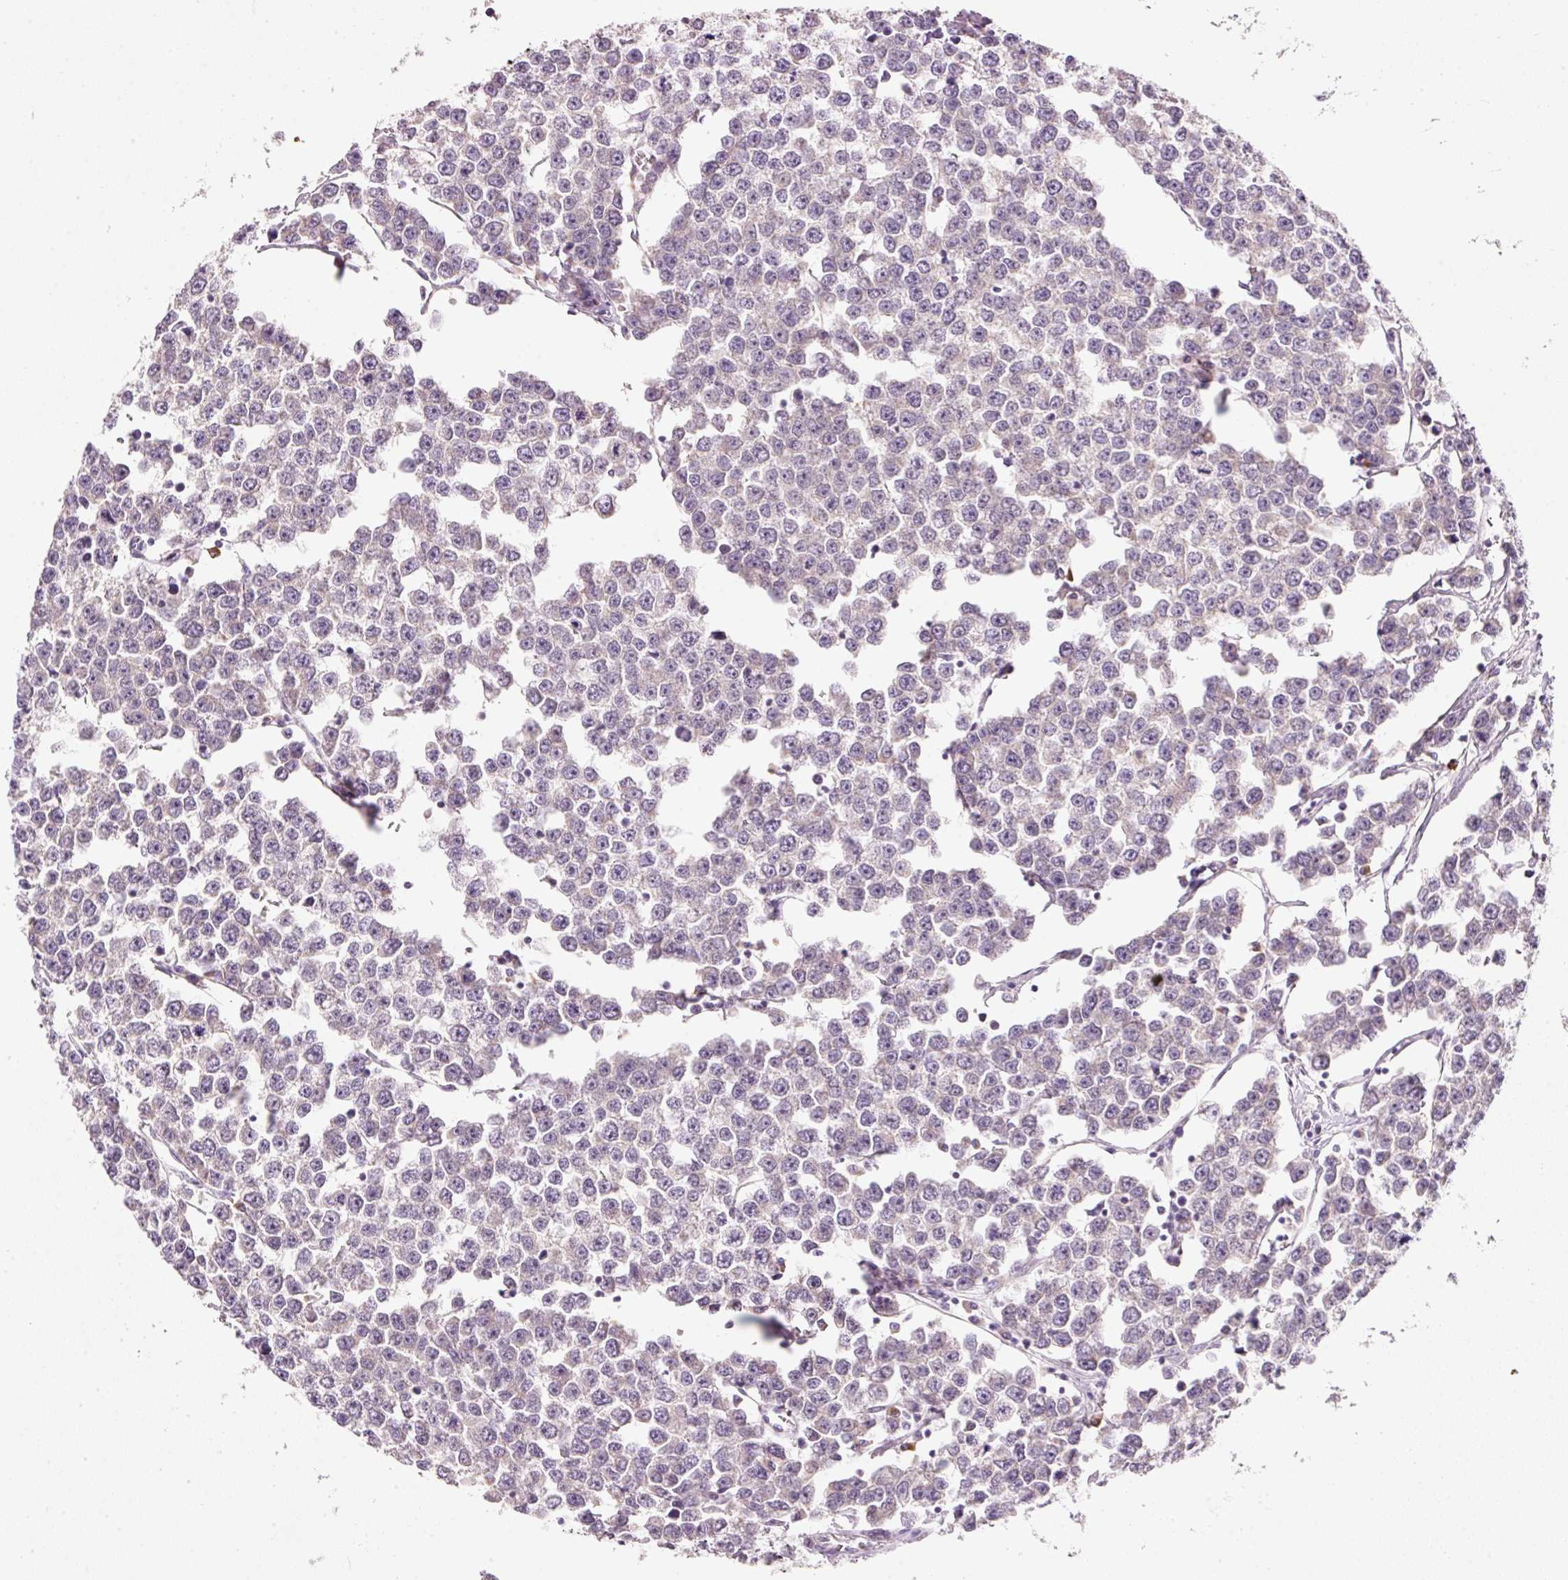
{"staining": {"intensity": "weak", "quantity": "<25%", "location": "cytoplasmic/membranous"}, "tissue": "testis cancer", "cell_type": "Tumor cells", "image_type": "cancer", "snomed": [{"axis": "morphology", "description": "Seminoma, NOS"}, {"axis": "morphology", "description": "Carcinoma, Embryonal, NOS"}, {"axis": "topography", "description": "Testis"}], "caption": "Immunohistochemical staining of embryonal carcinoma (testis) shows no significant positivity in tumor cells. (Brightfield microscopy of DAB (3,3'-diaminobenzidine) immunohistochemistry (IHC) at high magnification).", "gene": "FAM78B", "patient": {"sex": "male", "age": 52}}